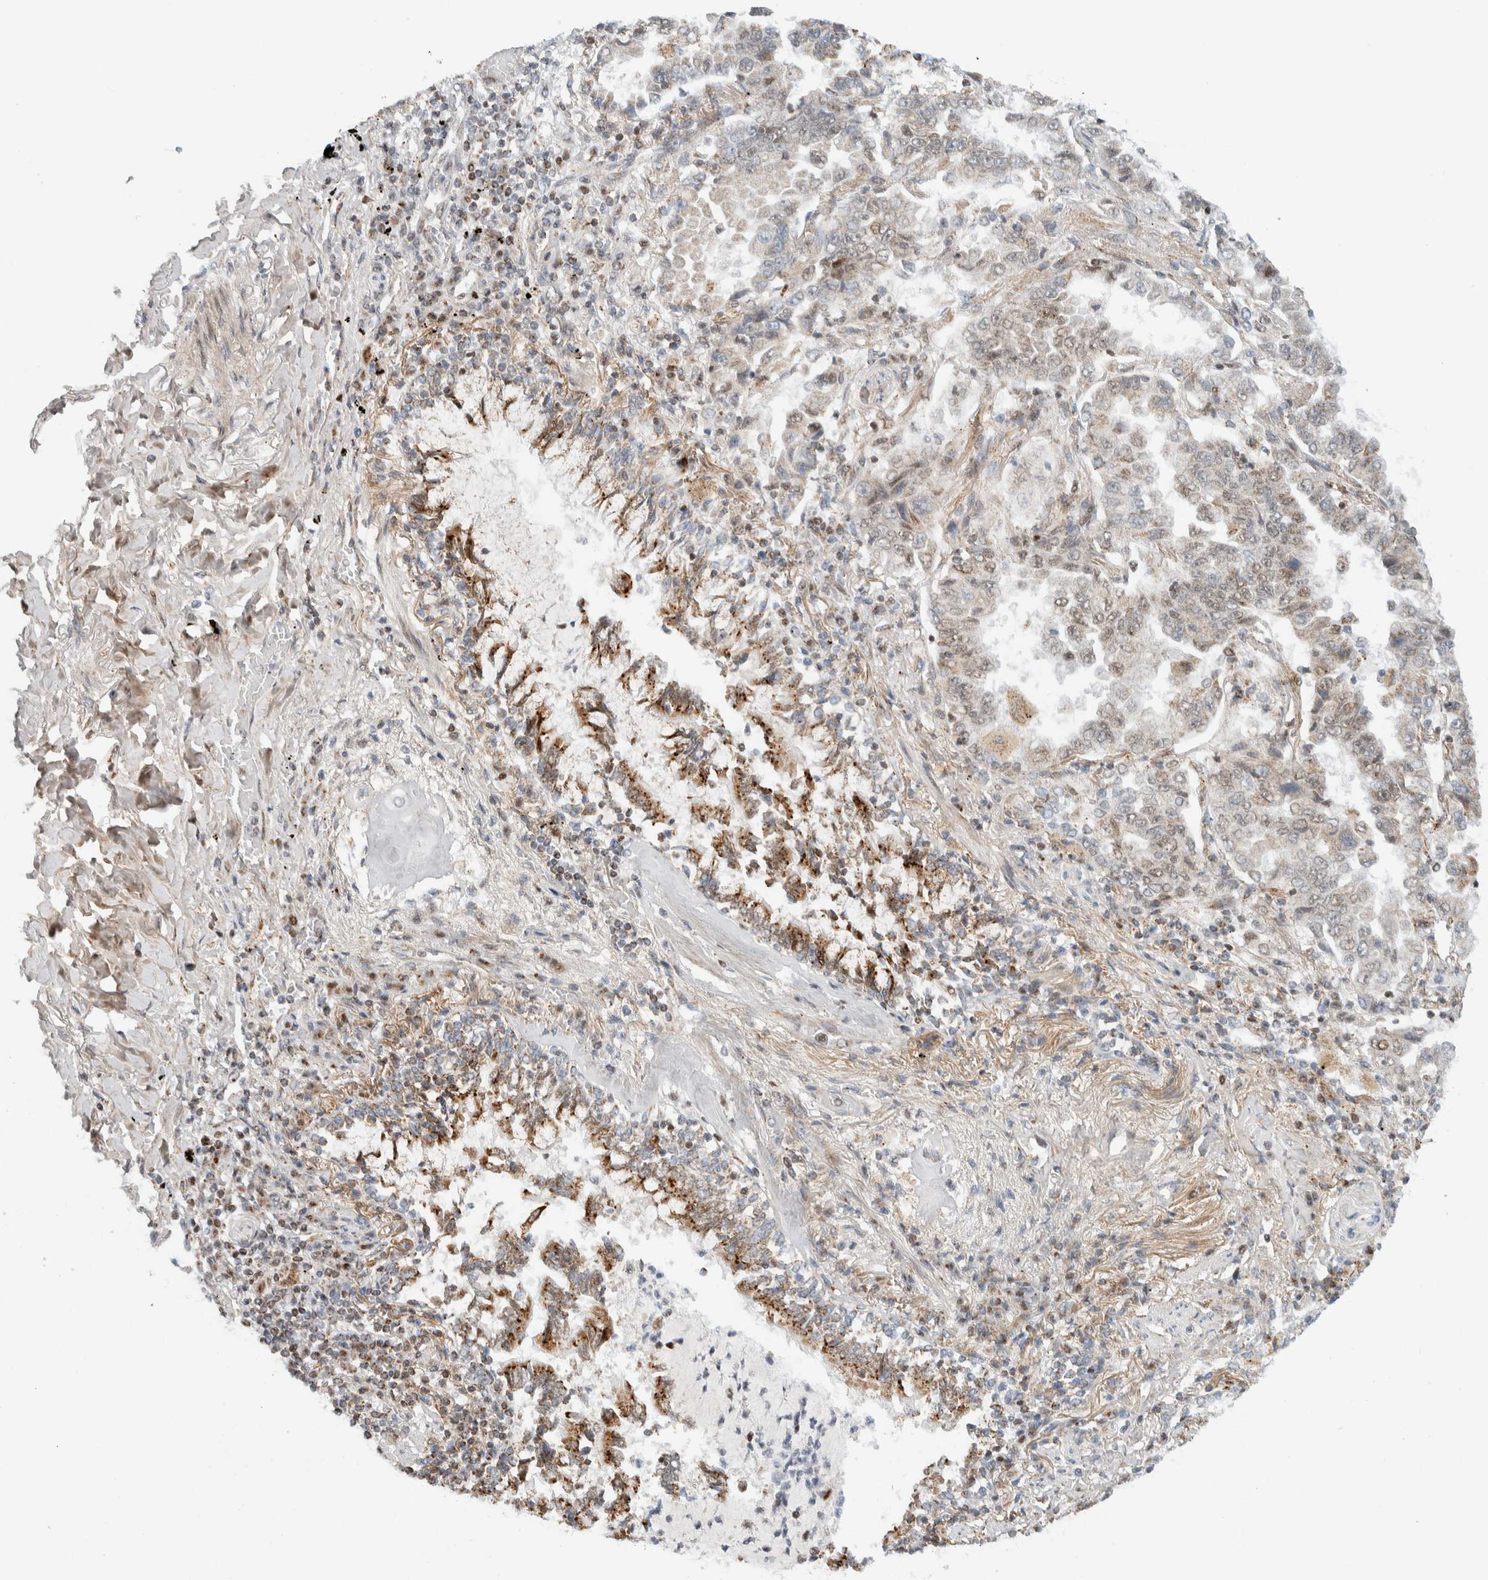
{"staining": {"intensity": "weak", "quantity": ">75%", "location": "cytoplasmic/membranous,nuclear"}, "tissue": "lung cancer", "cell_type": "Tumor cells", "image_type": "cancer", "snomed": [{"axis": "morphology", "description": "Adenocarcinoma, NOS"}, {"axis": "topography", "description": "Lung"}], "caption": "Tumor cells demonstrate low levels of weak cytoplasmic/membranous and nuclear positivity in about >75% of cells in human lung cancer (adenocarcinoma).", "gene": "TSPAN32", "patient": {"sex": "female", "age": 51}}